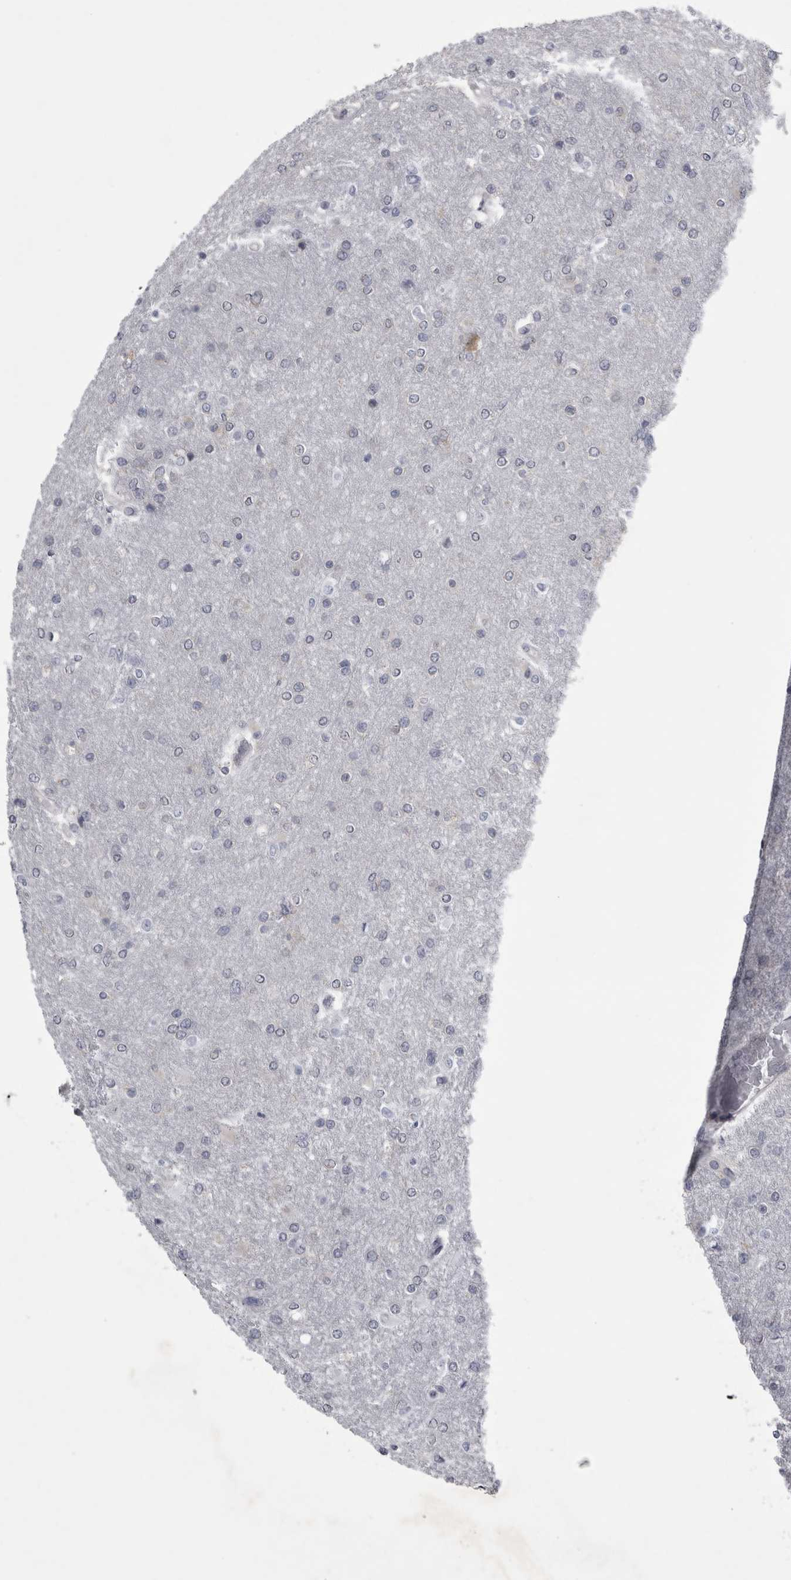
{"staining": {"intensity": "negative", "quantity": "none", "location": "none"}, "tissue": "glioma", "cell_type": "Tumor cells", "image_type": "cancer", "snomed": [{"axis": "morphology", "description": "Glioma, malignant, High grade"}, {"axis": "topography", "description": "Cerebral cortex"}], "caption": "This is an immunohistochemistry (IHC) micrograph of human glioma. There is no positivity in tumor cells.", "gene": "PRRC2C", "patient": {"sex": "female", "age": 36}}